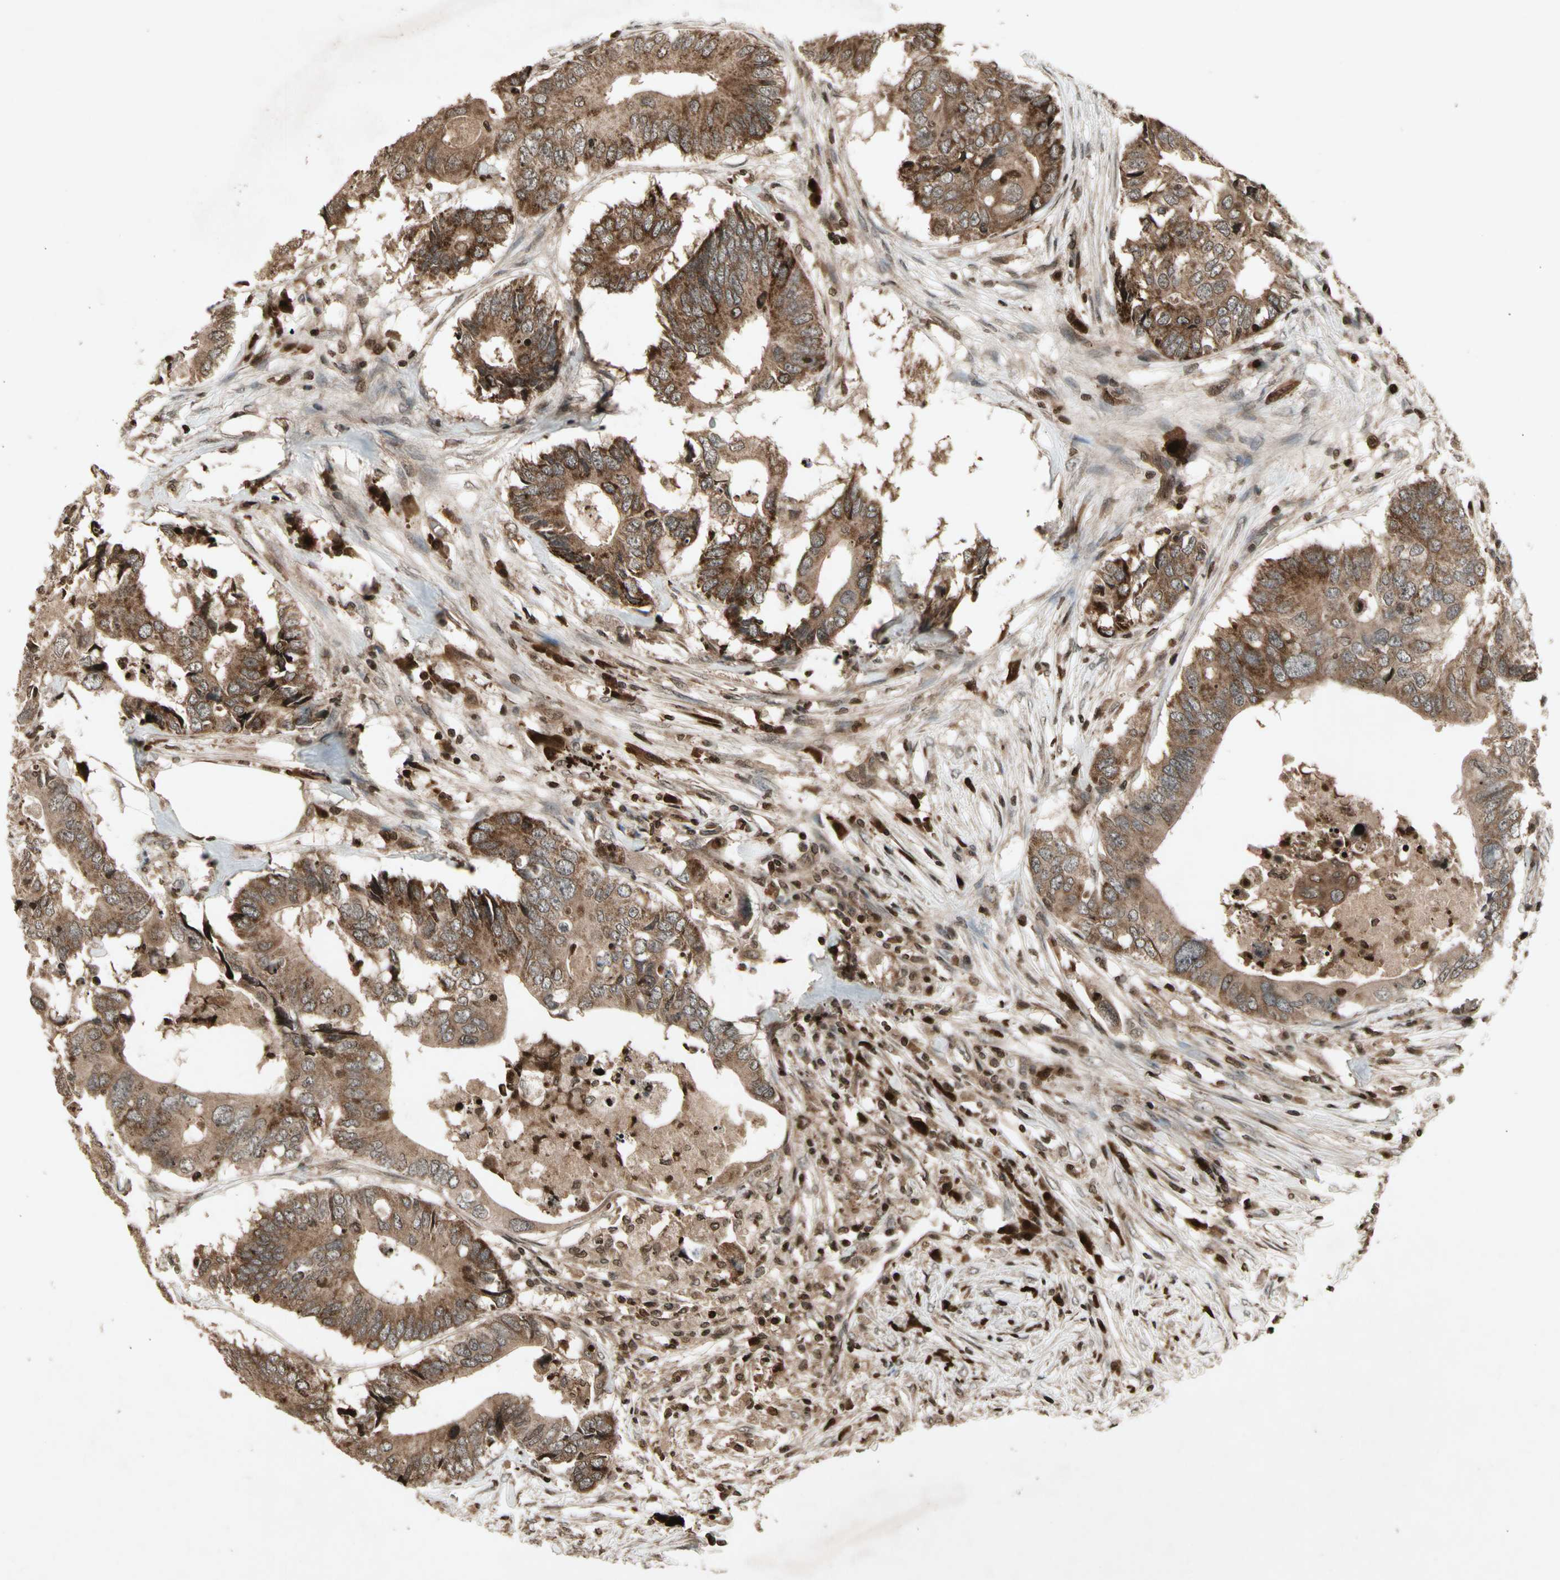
{"staining": {"intensity": "moderate", "quantity": ">75%", "location": "cytoplasmic/membranous"}, "tissue": "colorectal cancer", "cell_type": "Tumor cells", "image_type": "cancer", "snomed": [{"axis": "morphology", "description": "Adenocarcinoma, NOS"}, {"axis": "topography", "description": "Colon"}], "caption": "Moderate cytoplasmic/membranous protein positivity is appreciated in about >75% of tumor cells in colorectal cancer.", "gene": "GLRX", "patient": {"sex": "male", "age": 71}}